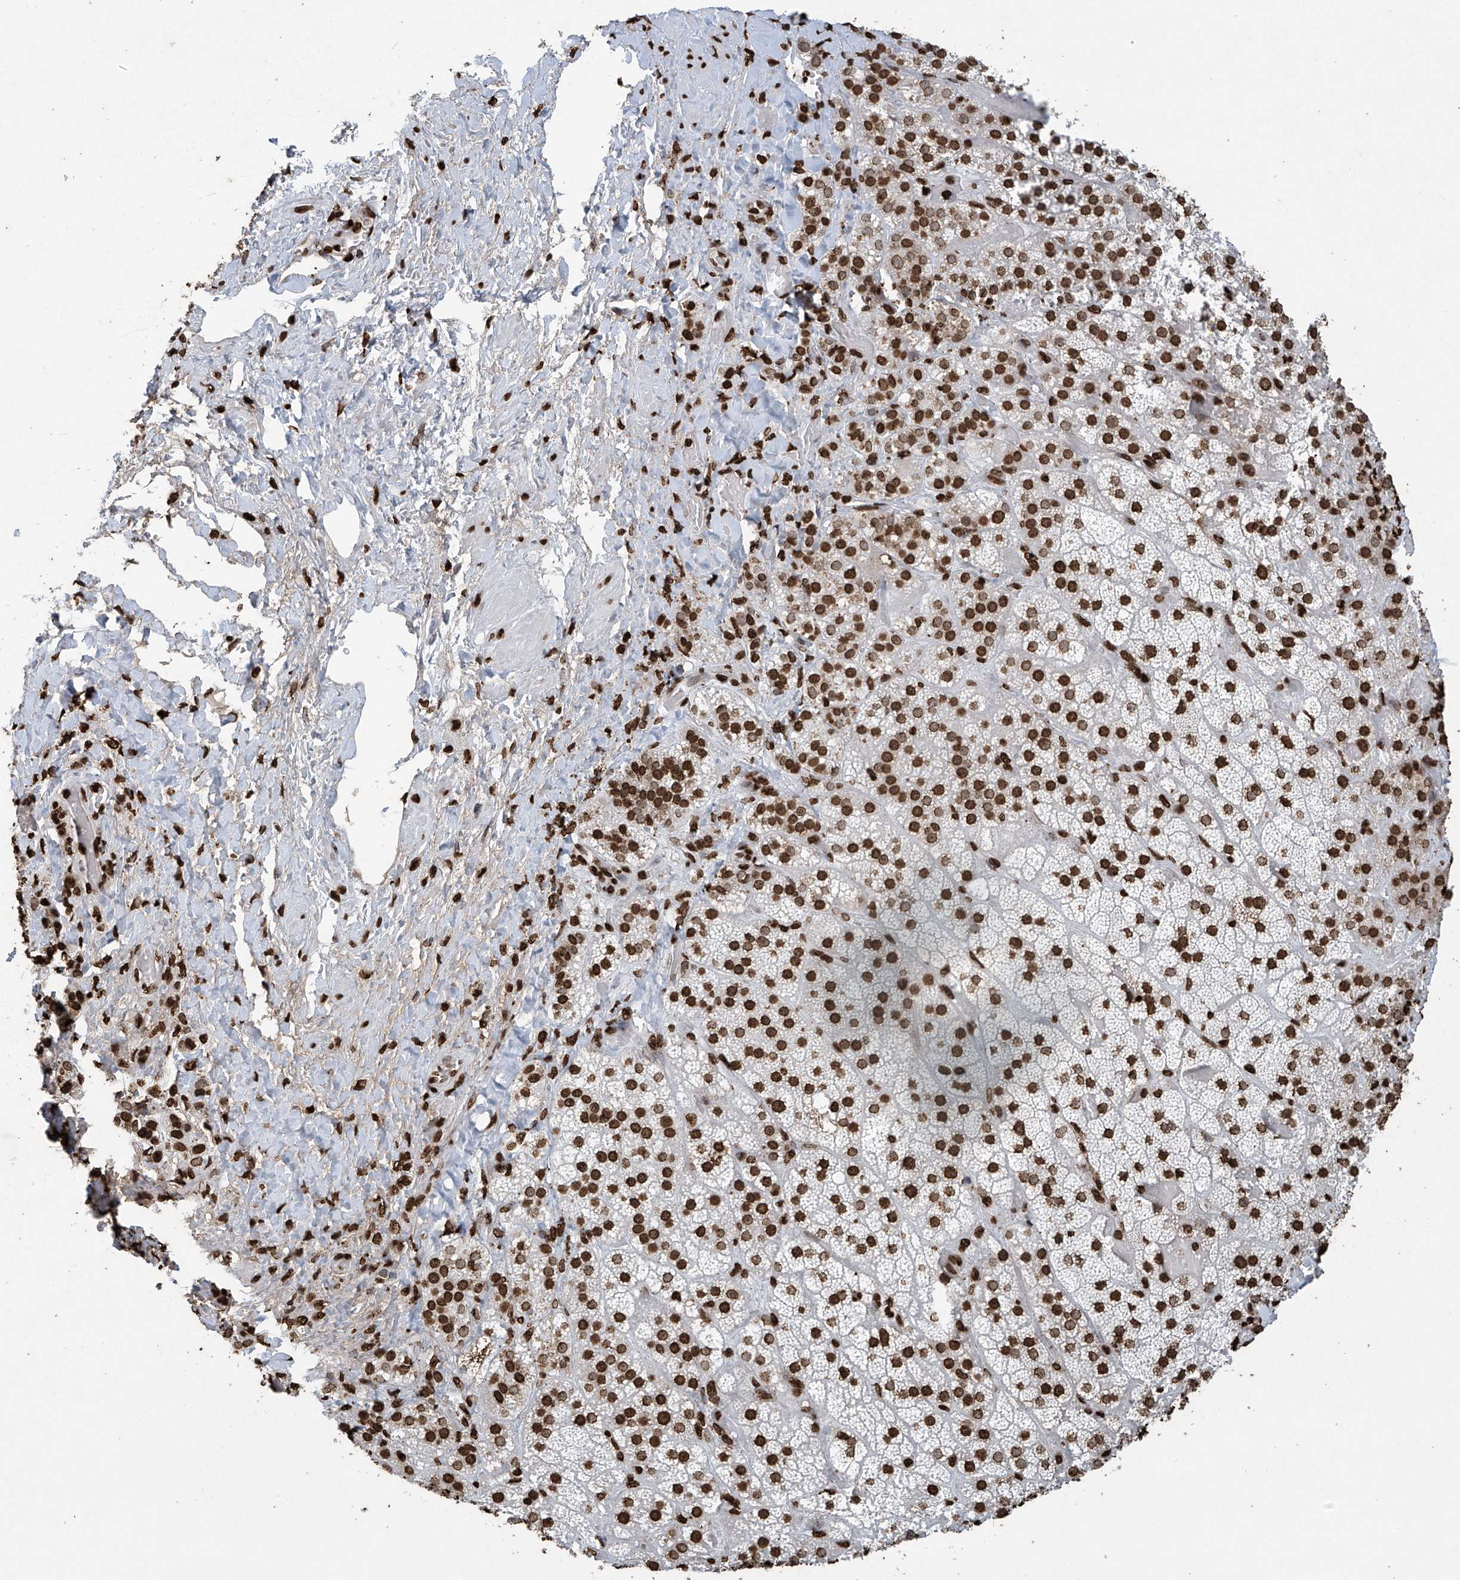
{"staining": {"intensity": "strong", "quantity": ">75%", "location": "nuclear"}, "tissue": "adrenal gland", "cell_type": "Glandular cells", "image_type": "normal", "snomed": [{"axis": "morphology", "description": "Normal tissue, NOS"}, {"axis": "topography", "description": "Adrenal gland"}], "caption": "Adrenal gland stained with DAB immunohistochemistry (IHC) demonstrates high levels of strong nuclear positivity in approximately >75% of glandular cells. (IHC, brightfield microscopy, high magnification).", "gene": "H3", "patient": {"sex": "male", "age": 57}}